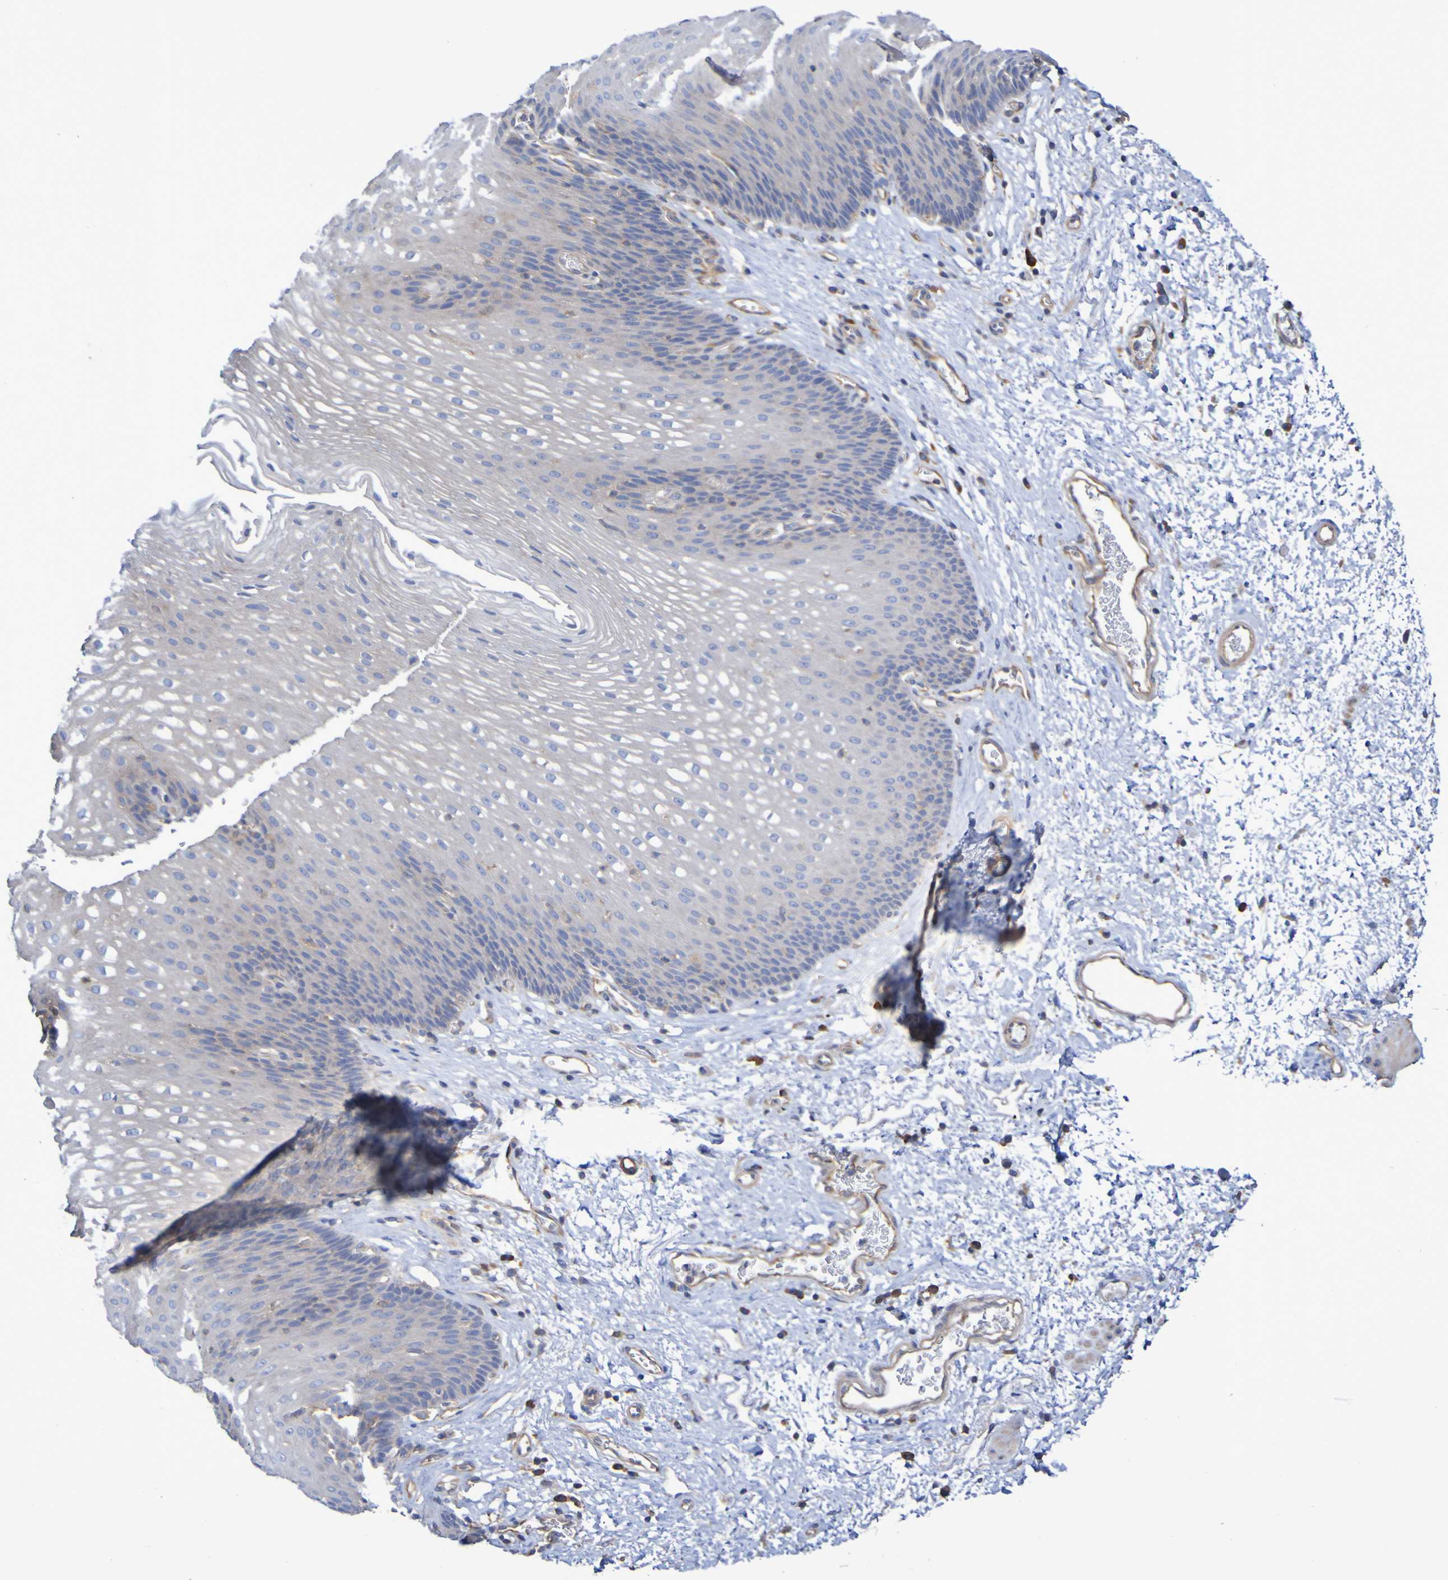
{"staining": {"intensity": "weak", "quantity": "<25%", "location": "cytoplasmic/membranous"}, "tissue": "esophagus", "cell_type": "Squamous epithelial cells", "image_type": "normal", "snomed": [{"axis": "morphology", "description": "Normal tissue, NOS"}, {"axis": "topography", "description": "Esophagus"}], "caption": "DAB (3,3'-diaminobenzidine) immunohistochemical staining of normal human esophagus displays no significant expression in squamous epithelial cells.", "gene": "SYNJ1", "patient": {"sex": "male", "age": 48}}